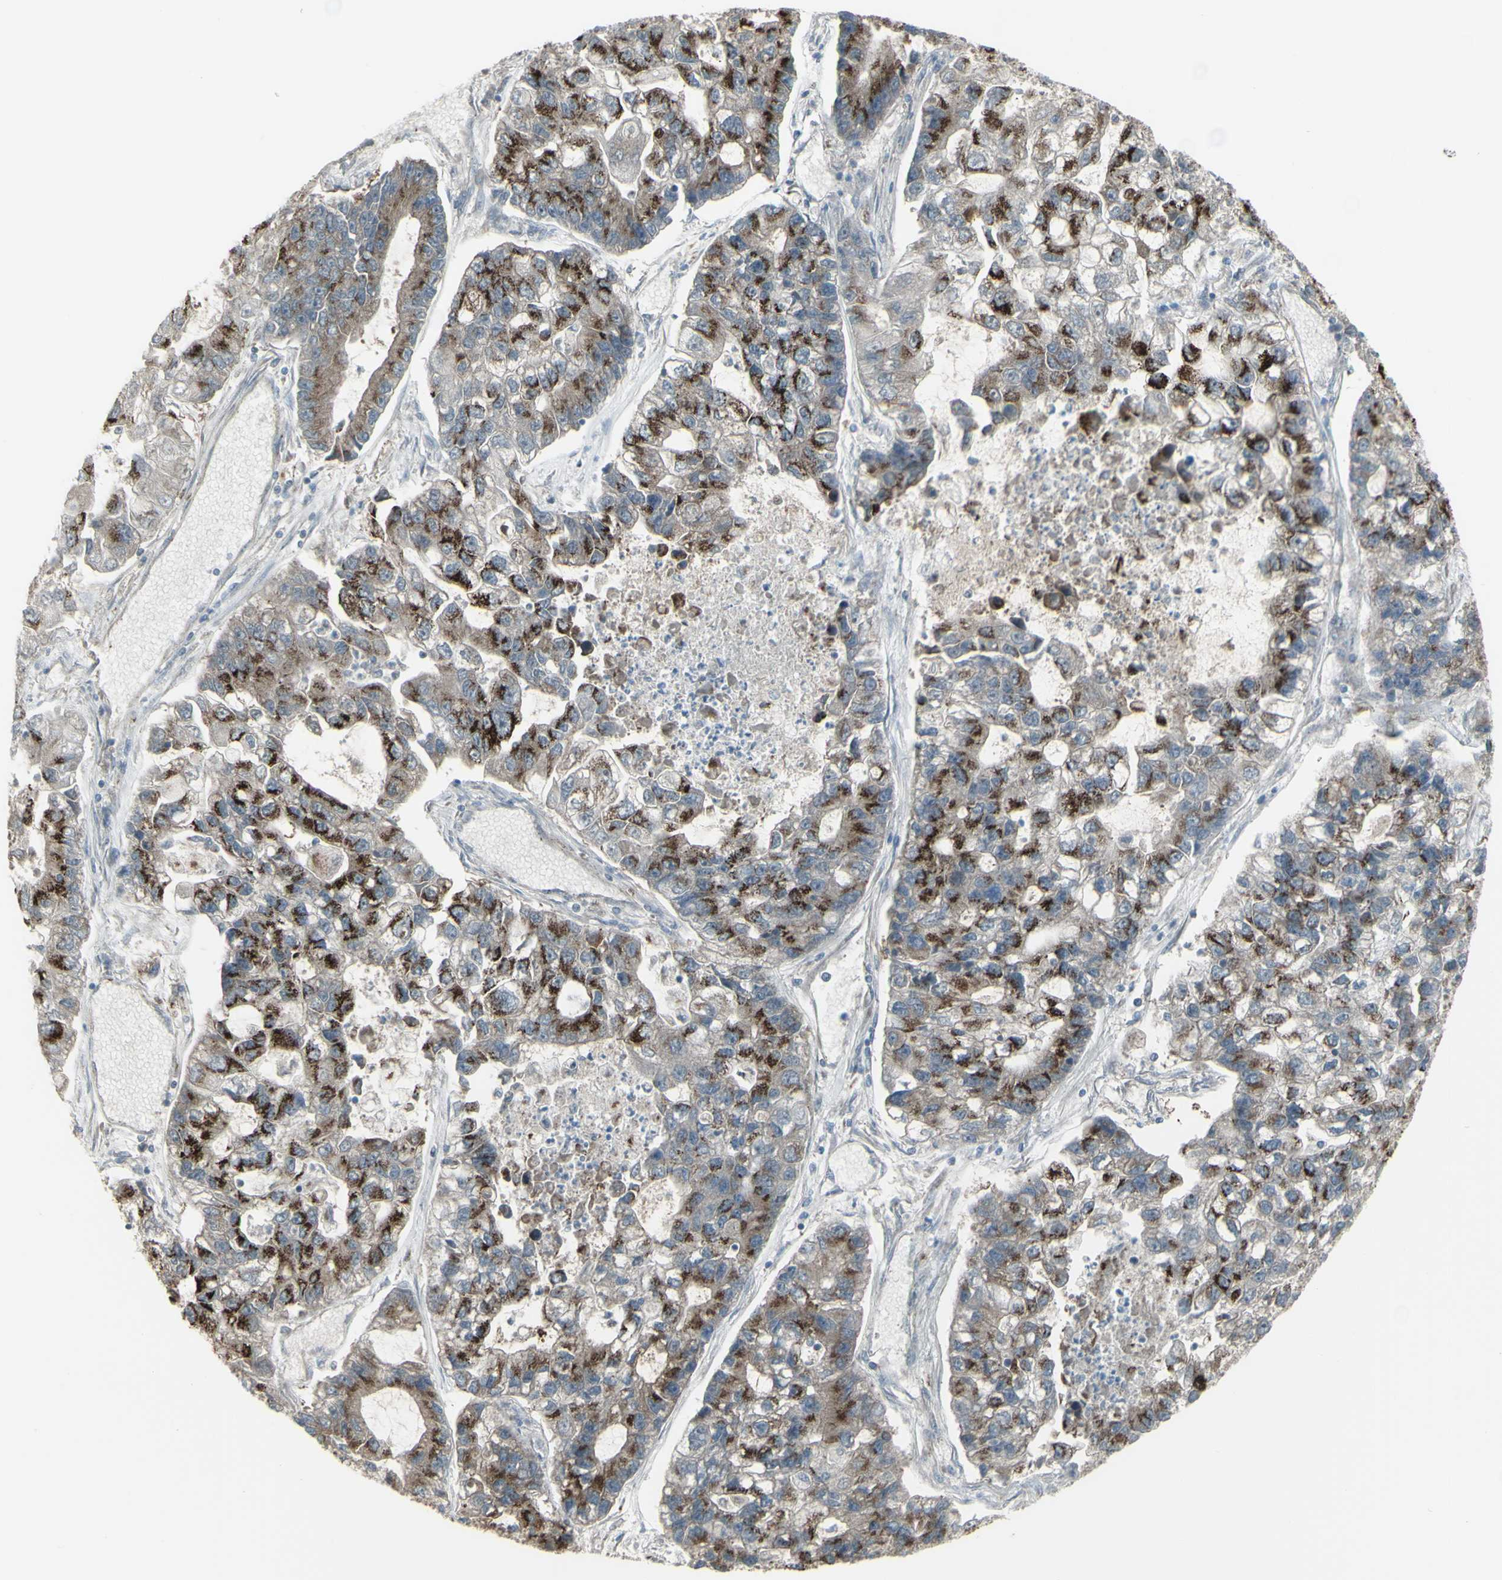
{"staining": {"intensity": "strong", "quantity": ">75%", "location": "cytoplasmic/membranous"}, "tissue": "lung cancer", "cell_type": "Tumor cells", "image_type": "cancer", "snomed": [{"axis": "morphology", "description": "Adenocarcinoma, NOS"}, {"axis": "topography", "description": "Lung"}], "caption": "Adenocarcinoma (lung) stained with DAB (3,3'-diaminobenzidine) IHC displays high levels of strong cytoplasmic/membranous staining in about >75% of tumor cells.", "gene": "GALNT6", "patient": {"sex": "female", "age": 51}}